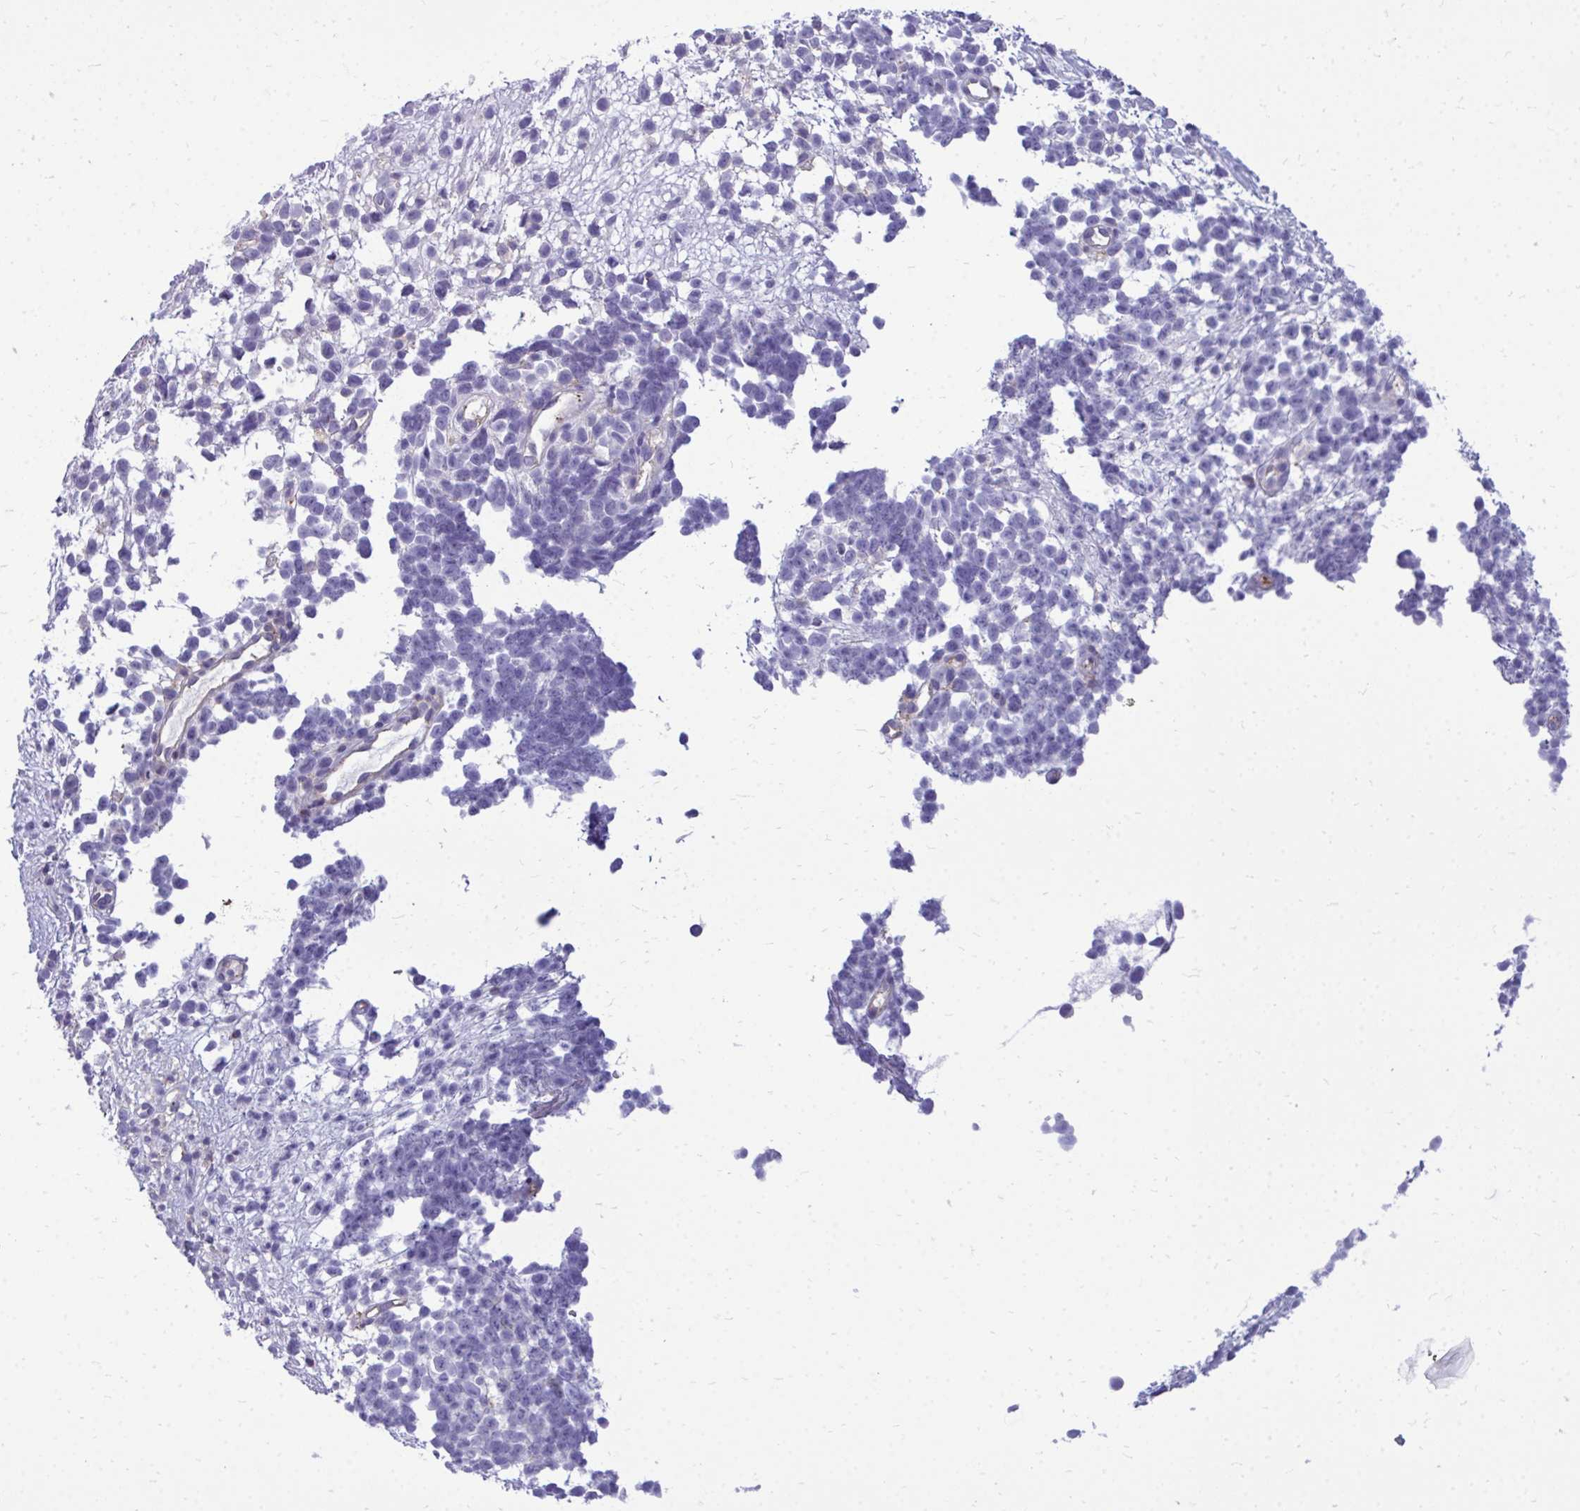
{"staining": {"intensity": "negative", "quantity": "none", "location": "none"}, "tissue": "melanoma", "cell_type": "Tumor cells", "image_type": "cancer", "snomed": [{"axis": "morphology", "description": "Malignant melanoma, NOS"}, {"axis": "topography", "description": "Nose, NOS"}], "caption": "This is an immunohistochemistry (IHC) micrograph of human malignant melanoma. There is no staining in tumor cells.", "gene": "FABP3", "patient": {"sex": "female", "age": 48}}